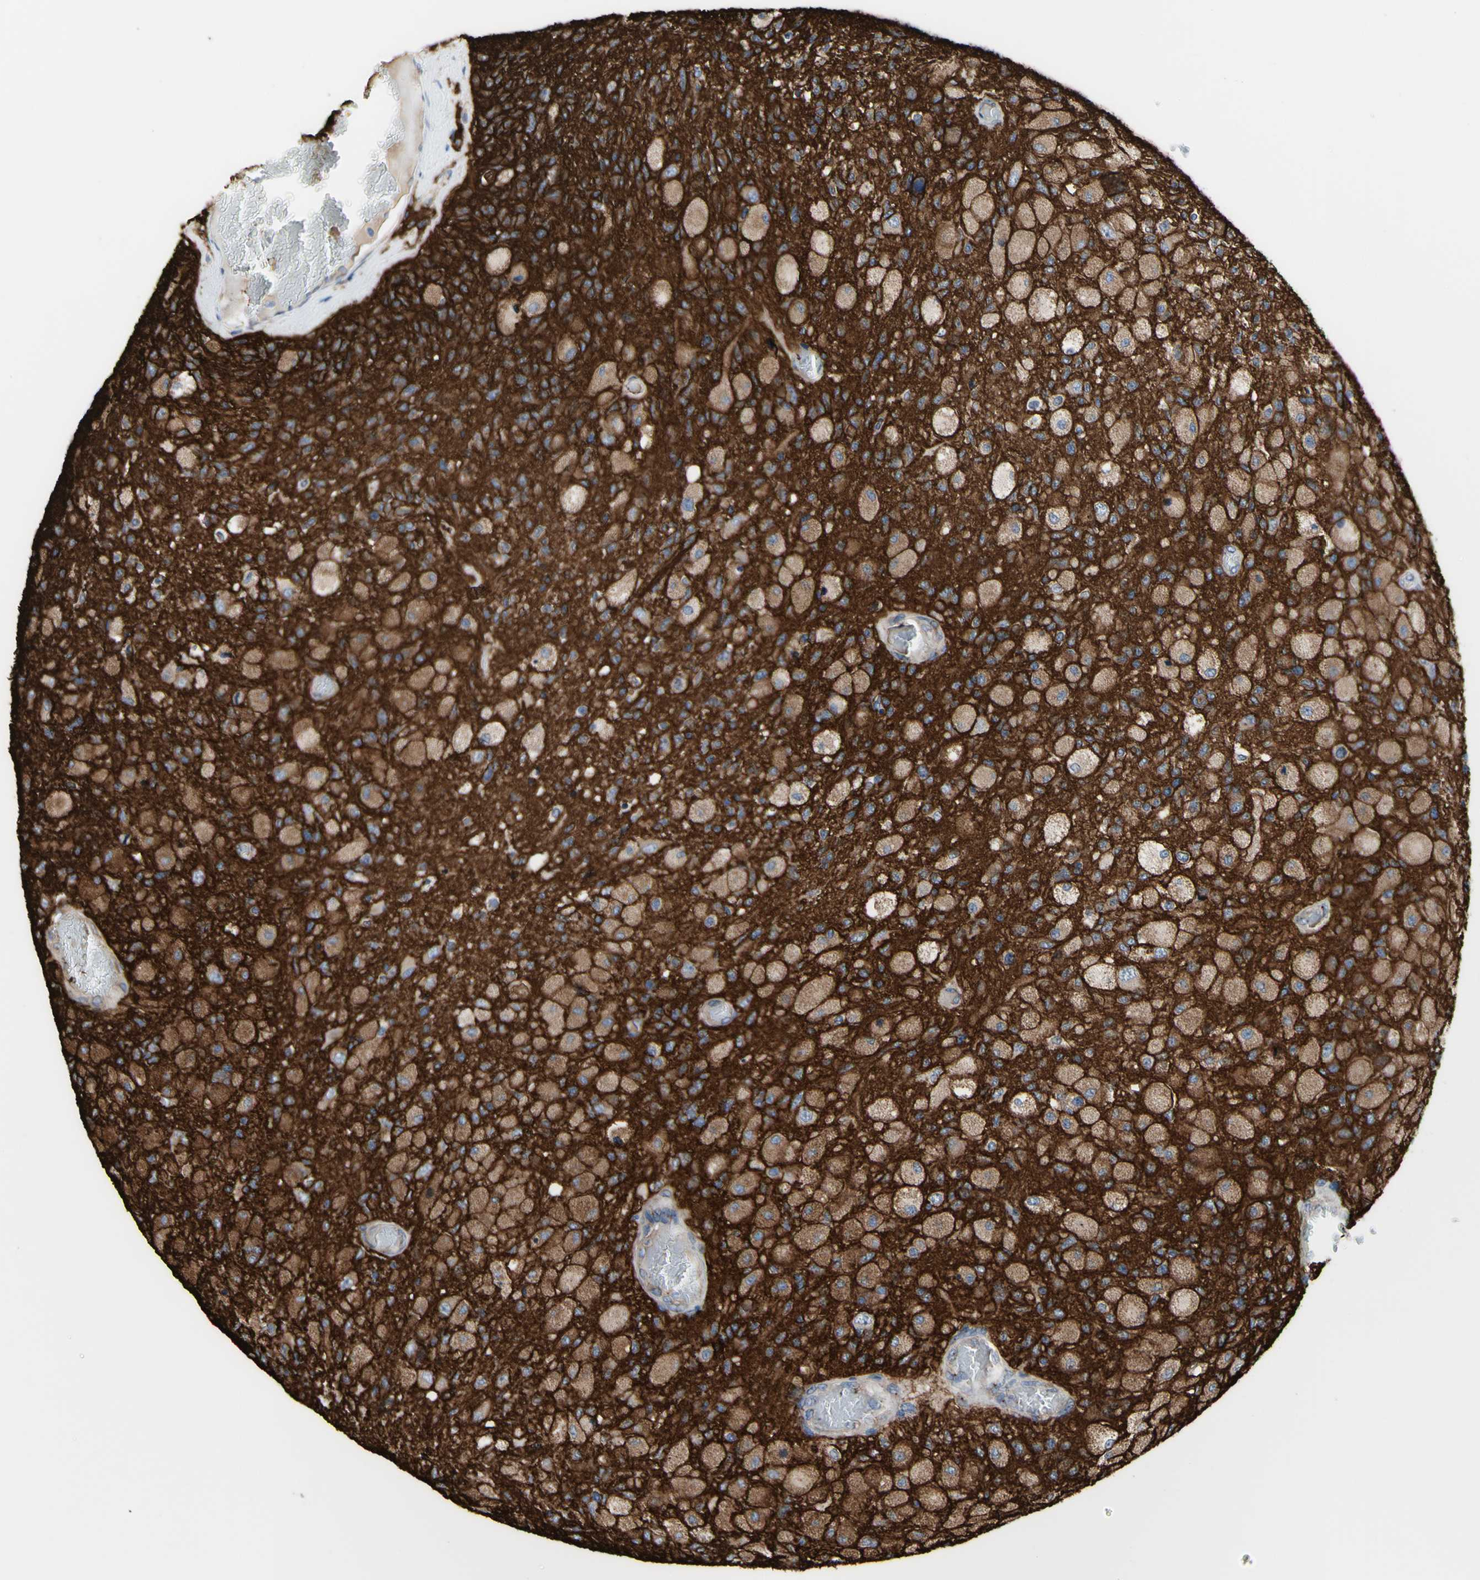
{"staining": {"intensity": "moderate", "quantity": ">75%", "location": "cytoplasmic/membranous"}, "tissue": "glioma", "cell_type": "Tumor cells", "image_type": "cancer", "snomed": [{"axis": "morphology", "description": "Normal tissue, NOS"}, {"axis": "morphology", "description": "Glioma, malignant, High grade"}, {"axis": "topography", "description": "Cerebral cortex"}], "caption": "Immunohistochemistry (IHC) (DAB) staining of malignant glioma (high-grade) demonstrates moderate cytoplasmic/membranous protein staining in approximately >75% of tumor cells.", "gene": "LRIG3", "patient": {"sex": "male", "age": 77}}